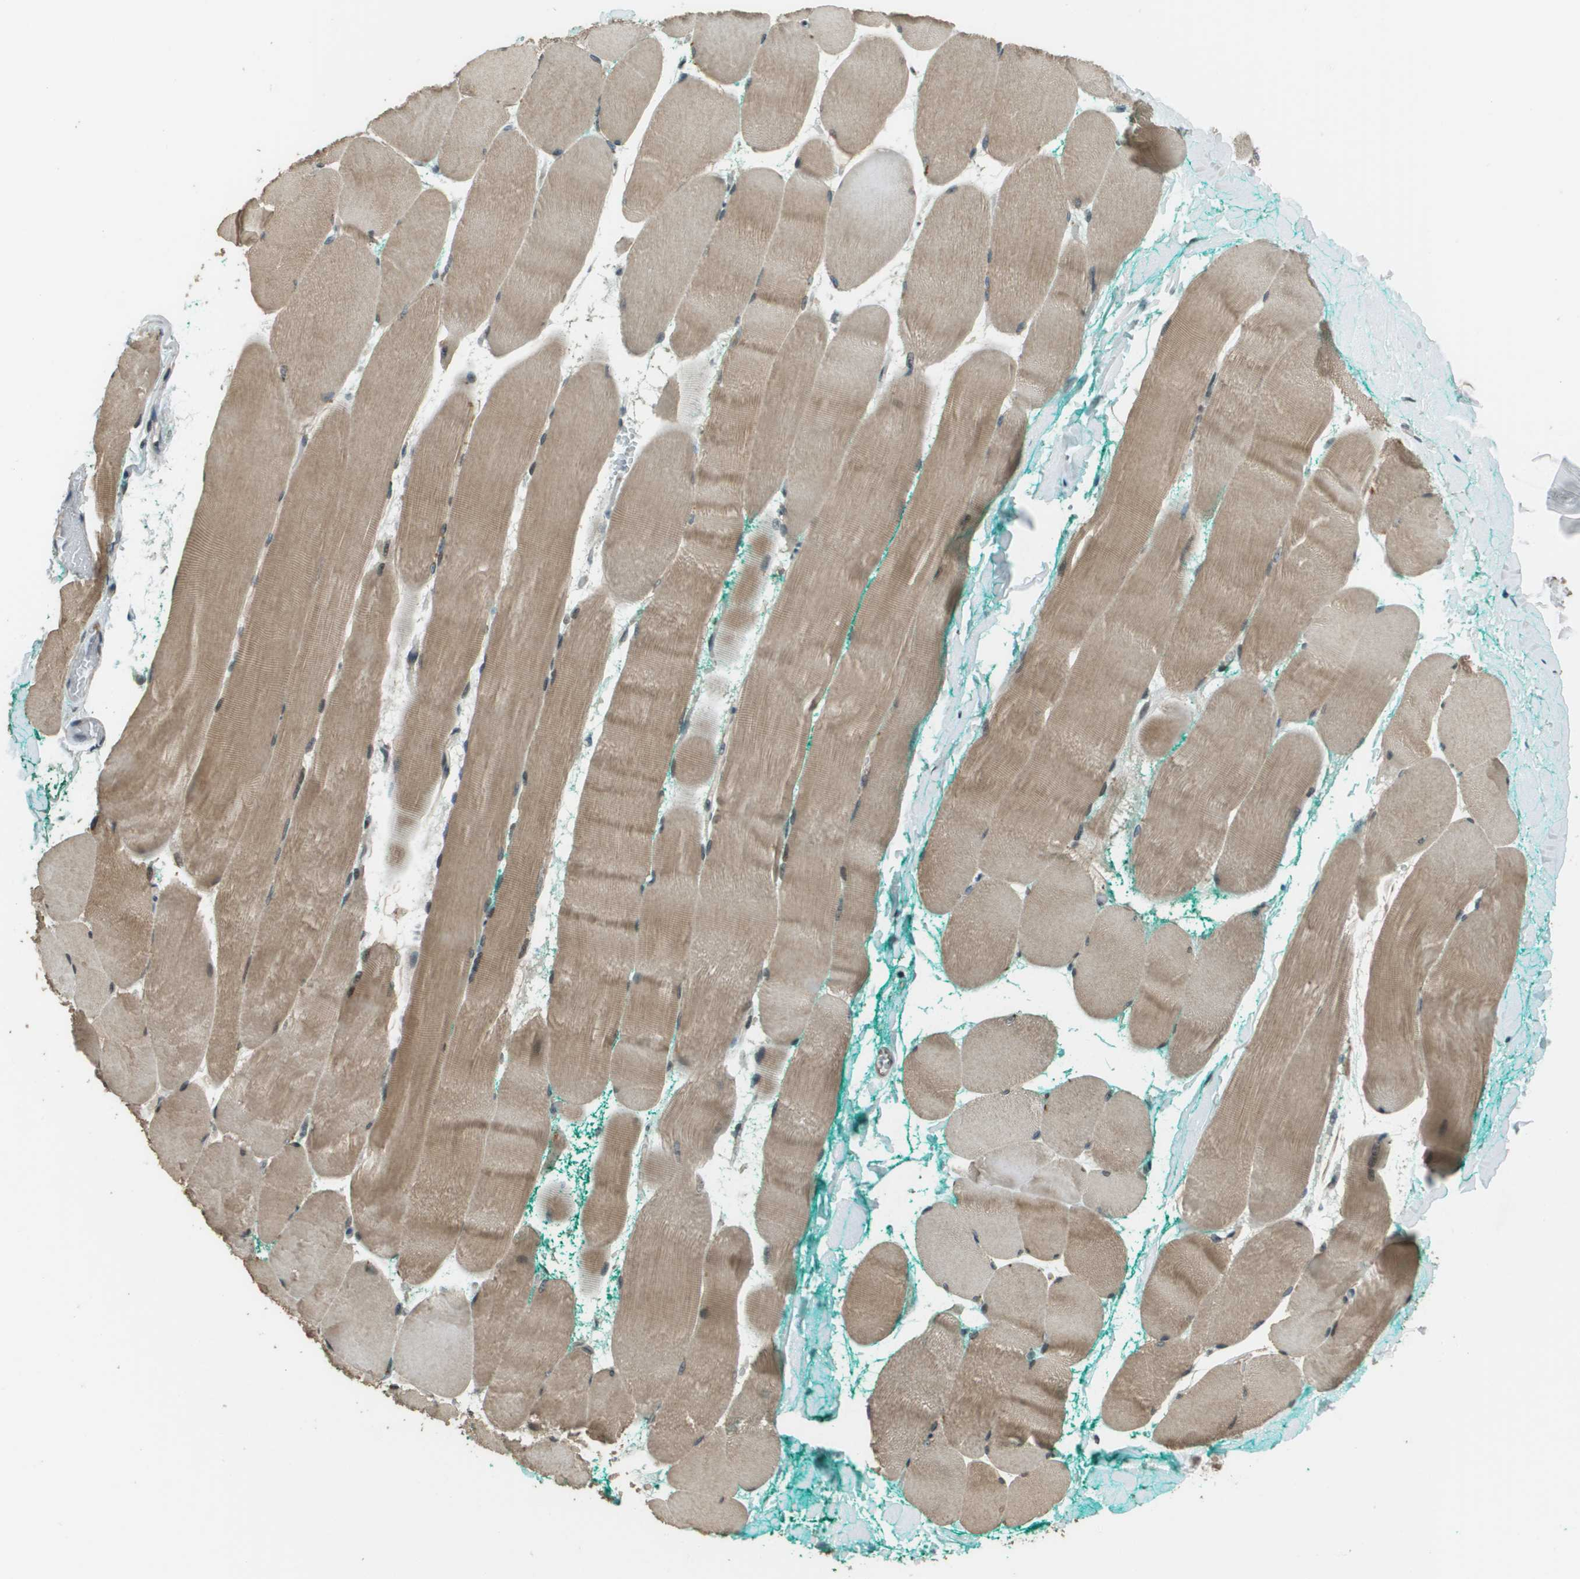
{"staining": {"intensity": "moderate", "quantity": "25%-75%", "location": "cytoplasmic/membranous"}, "tissue": "skeletal muscle", "cell_type": "Myocytes", "image_type": "normal", "snomed": [{"axis": "morphology", "description": "Normal tissue, NOS"}, {"axis": "morphology", "description": "Squamous cell carcinoma, NOS"}, {"axis": "topography", "description": "Skeletal muscle"}], "caption": "An image showing moderate cytoplasmic/membranous positivity in approximately 25%-75% of myocytes in unremarkable skeletal muscle, as visualized by brown immunohistochemical staining.", "gene": "SDC3", "patient": {"sex": "male", "age": 51}}